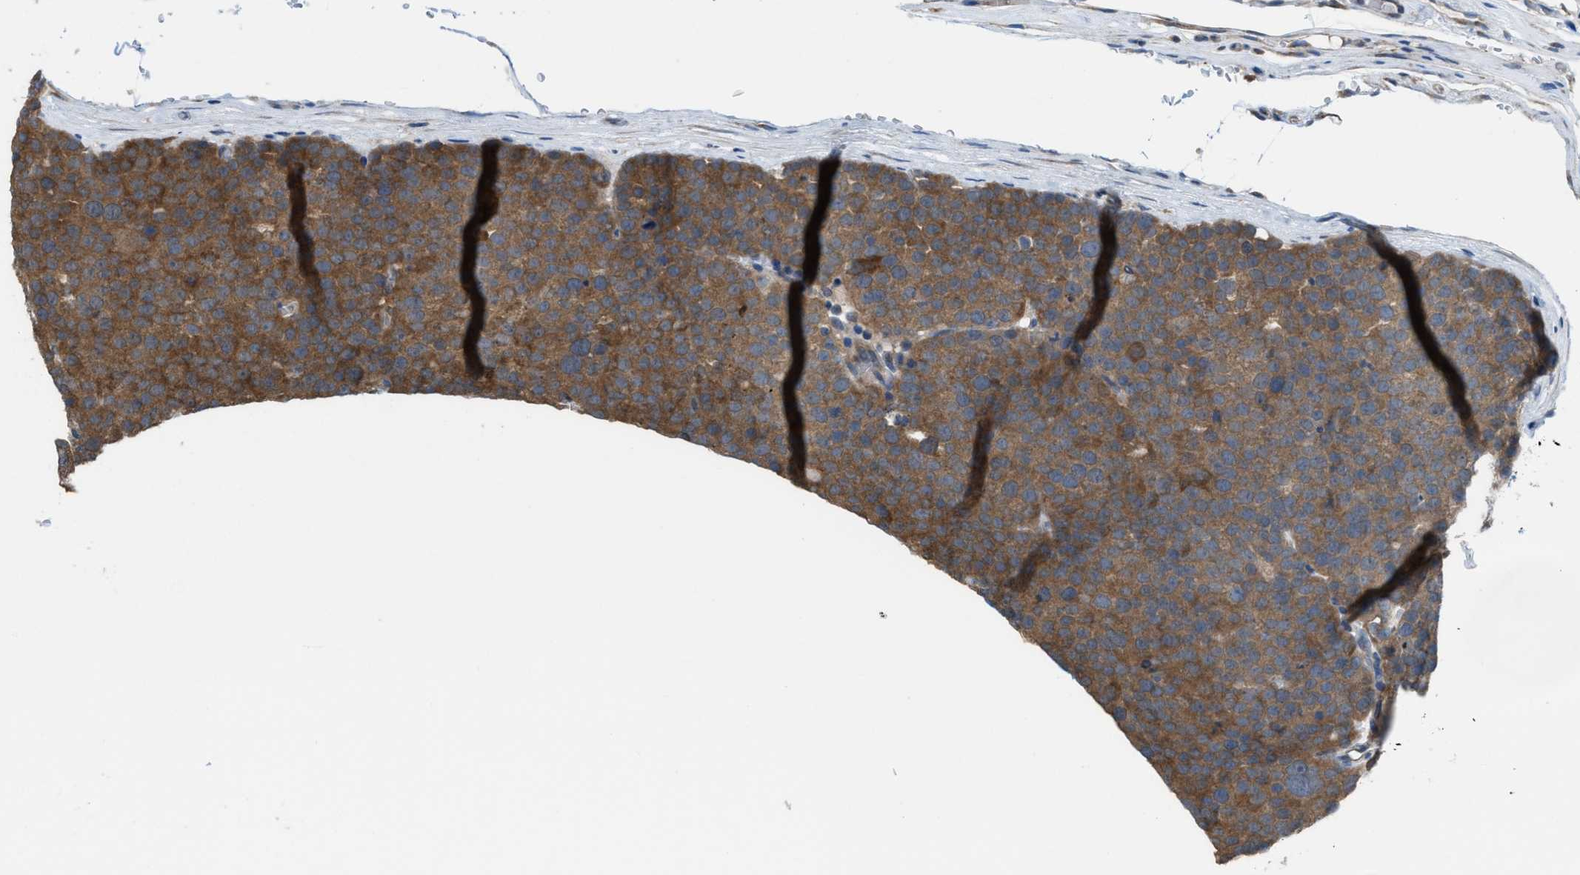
{"staining": {"intensity": "moderate", "quantity": ">75%", "location": "cytoplasmic/membranous"}, "tissue": "testis cancer", "cell_type": "Tumor cells", "image_type": "cancer", "snomed": [{"axis": "morphology", "description": "Seminoma, NOS"}, {"axis": "topography", "description": "Testis"}], "caption": "DAB immunohistochemical staining of testis seminoma exhibits moderate cytoplasmic/membranous protein expression in about >75% of tumor cells. Using DAB (brown) and hematoxylin (blue) stains, captured at high magnification using brightfield microscopy.", "gene": "PLAA", "patient": {"sex": "male", "age": 71}}